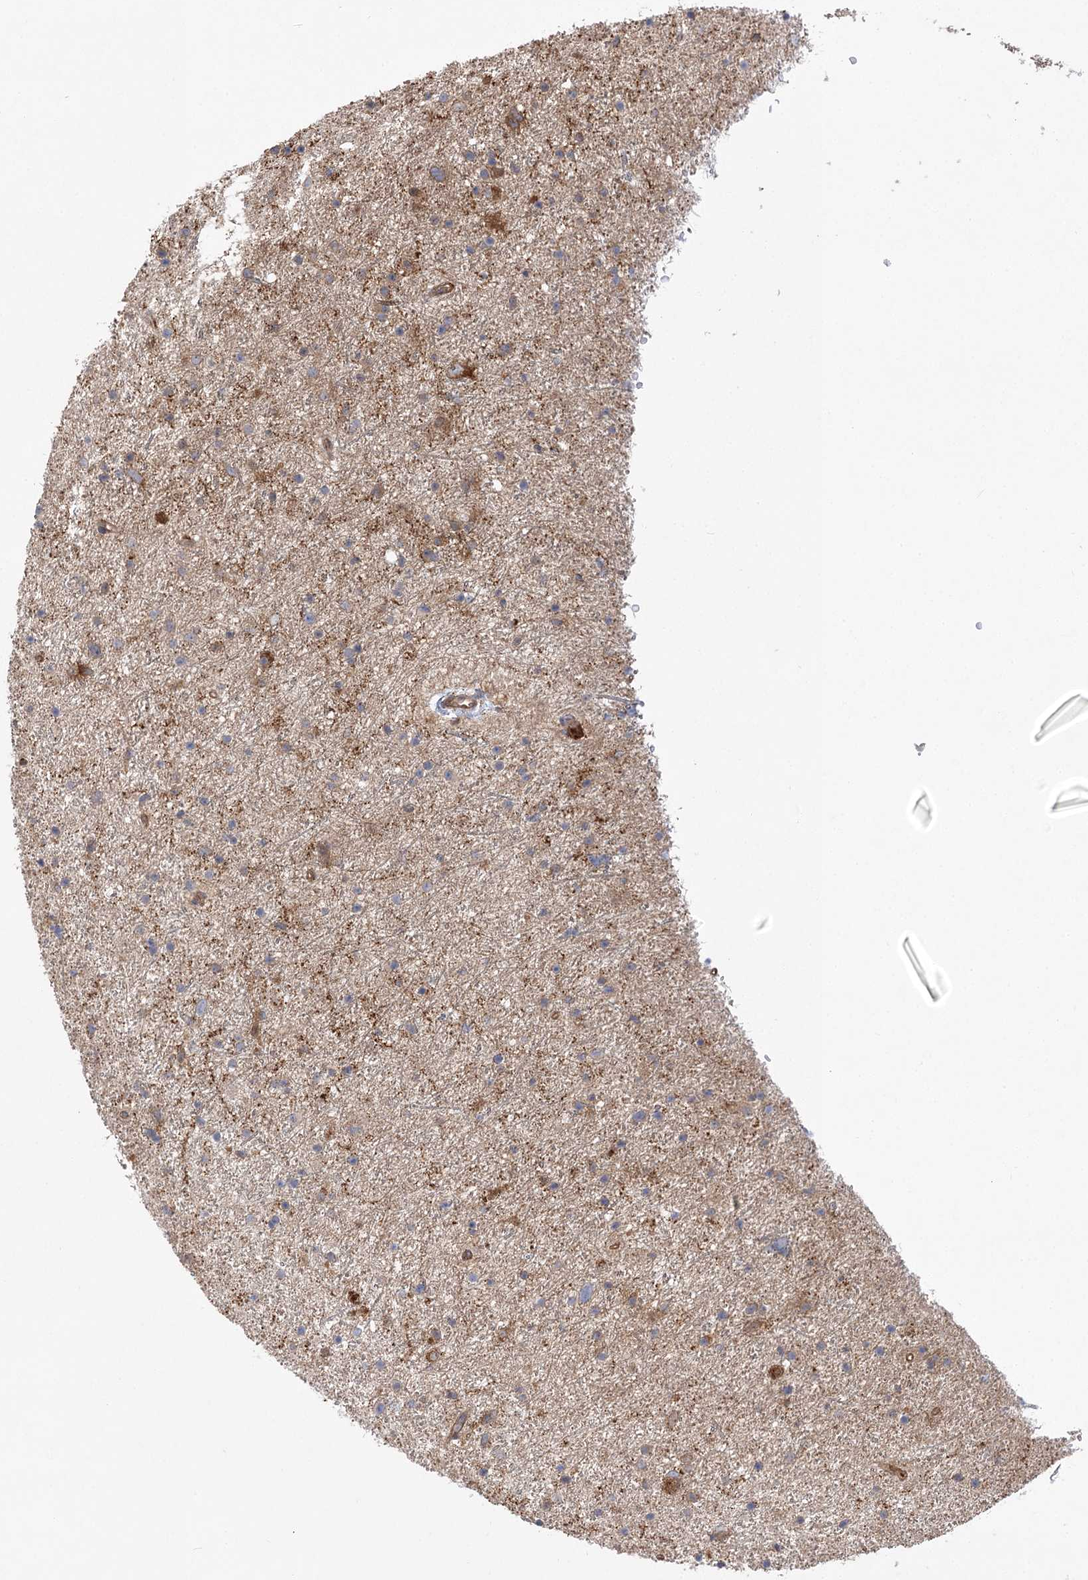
{"staining": {"intensity": "moderate", "quantity": "25%-75%", "location": "cytoplasmic/membranous"}, "tissue": "glioma", "cell_type": "Tumor cells", "image_type": "cancer", "snomed": [{"axis": "morphology", "description": "Glioma, malignant, Low grade"}, {"axis": "topography", "description": "Cerebral cortex"}], "caption": "Immunohistochemistry photomicrograph of human glioma stained for a protein (brown), which displays medium levels of moderate cytoplasmic/membranous staining in approximately 25%-75% of tumor cells.", "gene": "VPS37B", "patient": {"sex": "female", "age": 39}}